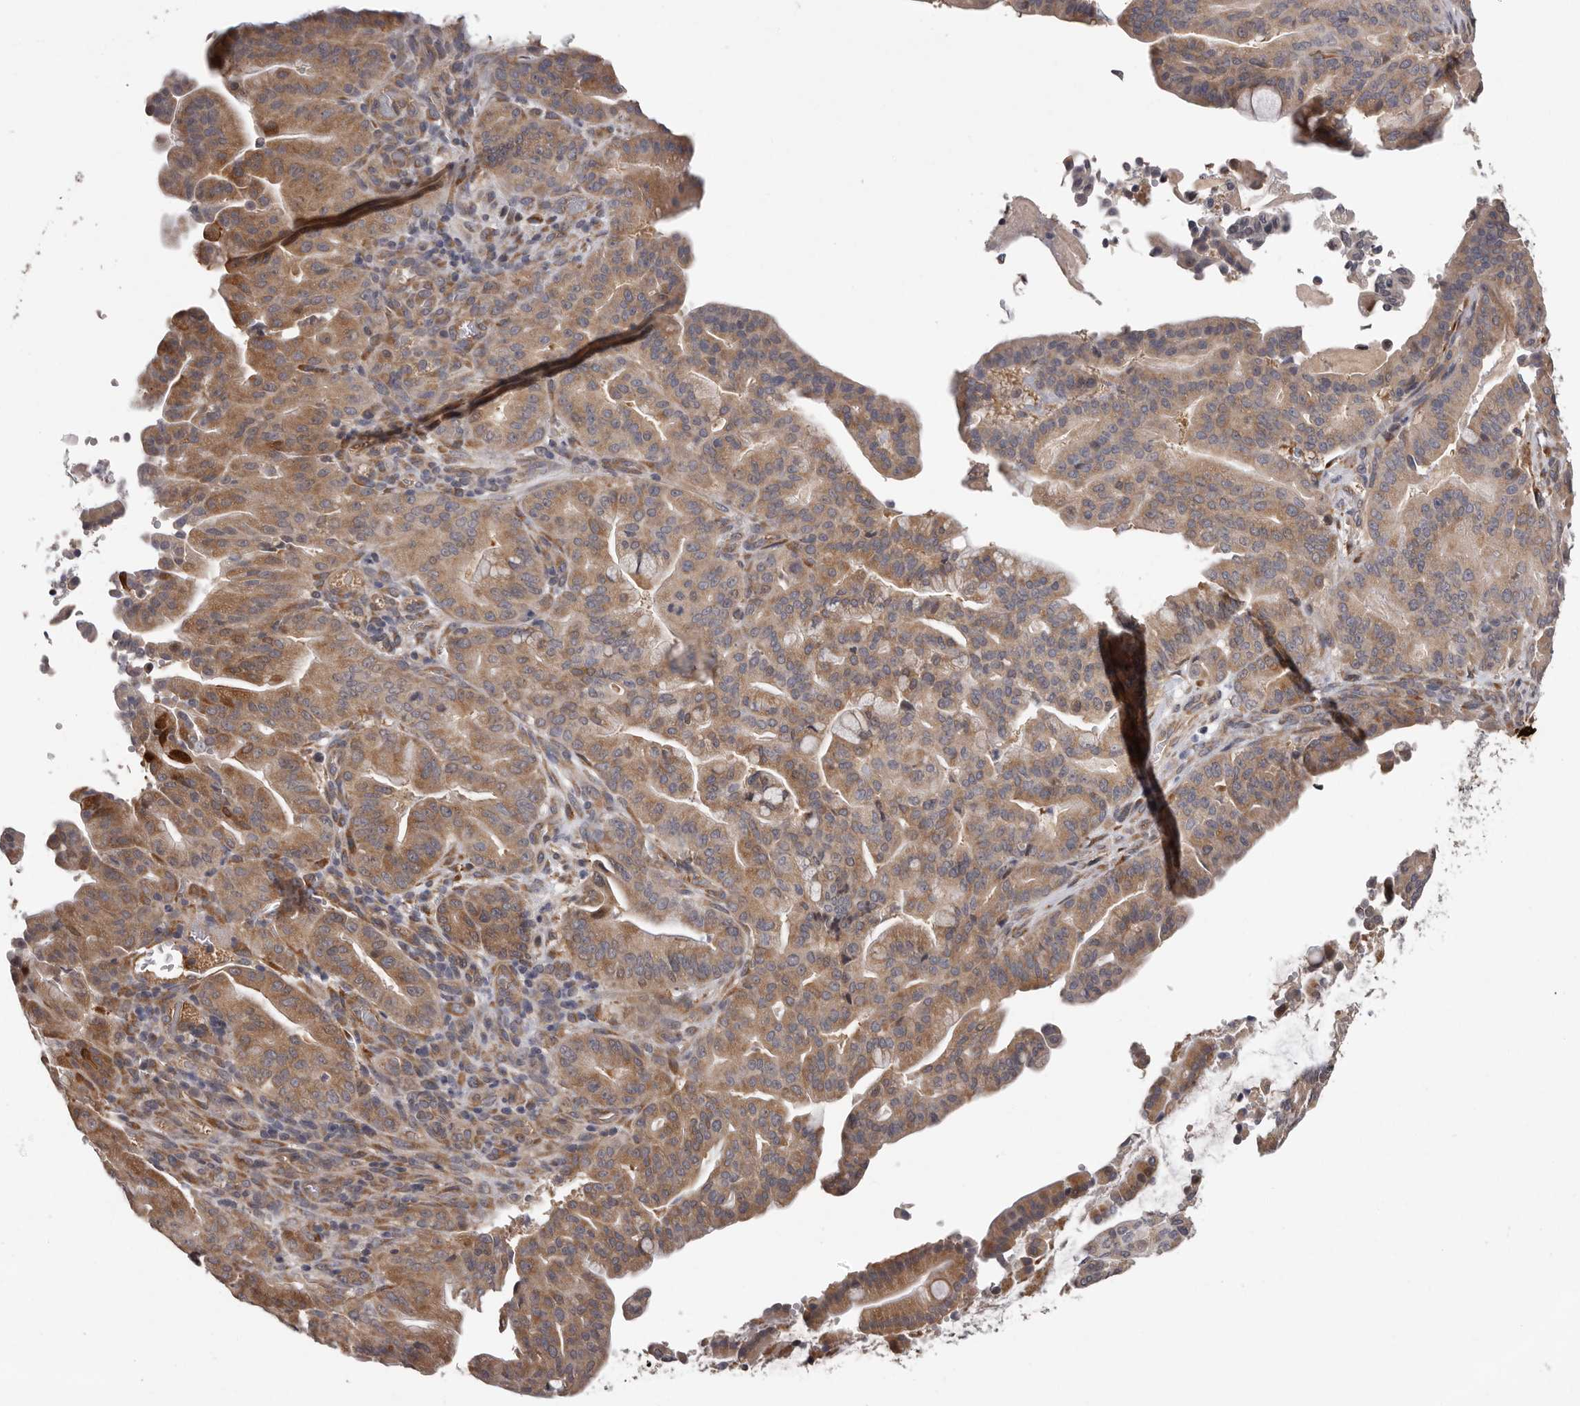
{"staining": {"intensity": "moderate", "quantity": ">75%", "location": "cytoplasmic/membranous"}, "tissue": "pancreatic cancer", "cell_type": "Tumor cells", "image_type": "cancer", "snomed": [{"axis": "morphology", "description": "Adenocarcinoma, NOS"}, {"axis": "topography", "description": "Pancreas"}], "caption": "This histopathology image shows IHC staining of pancreatic cancer, with medium moderate cytoplasmic/membranous positivity in about >75% of tumor cells.", "gene": "MED8", "patient": {"sex": "male", "age": 63}}